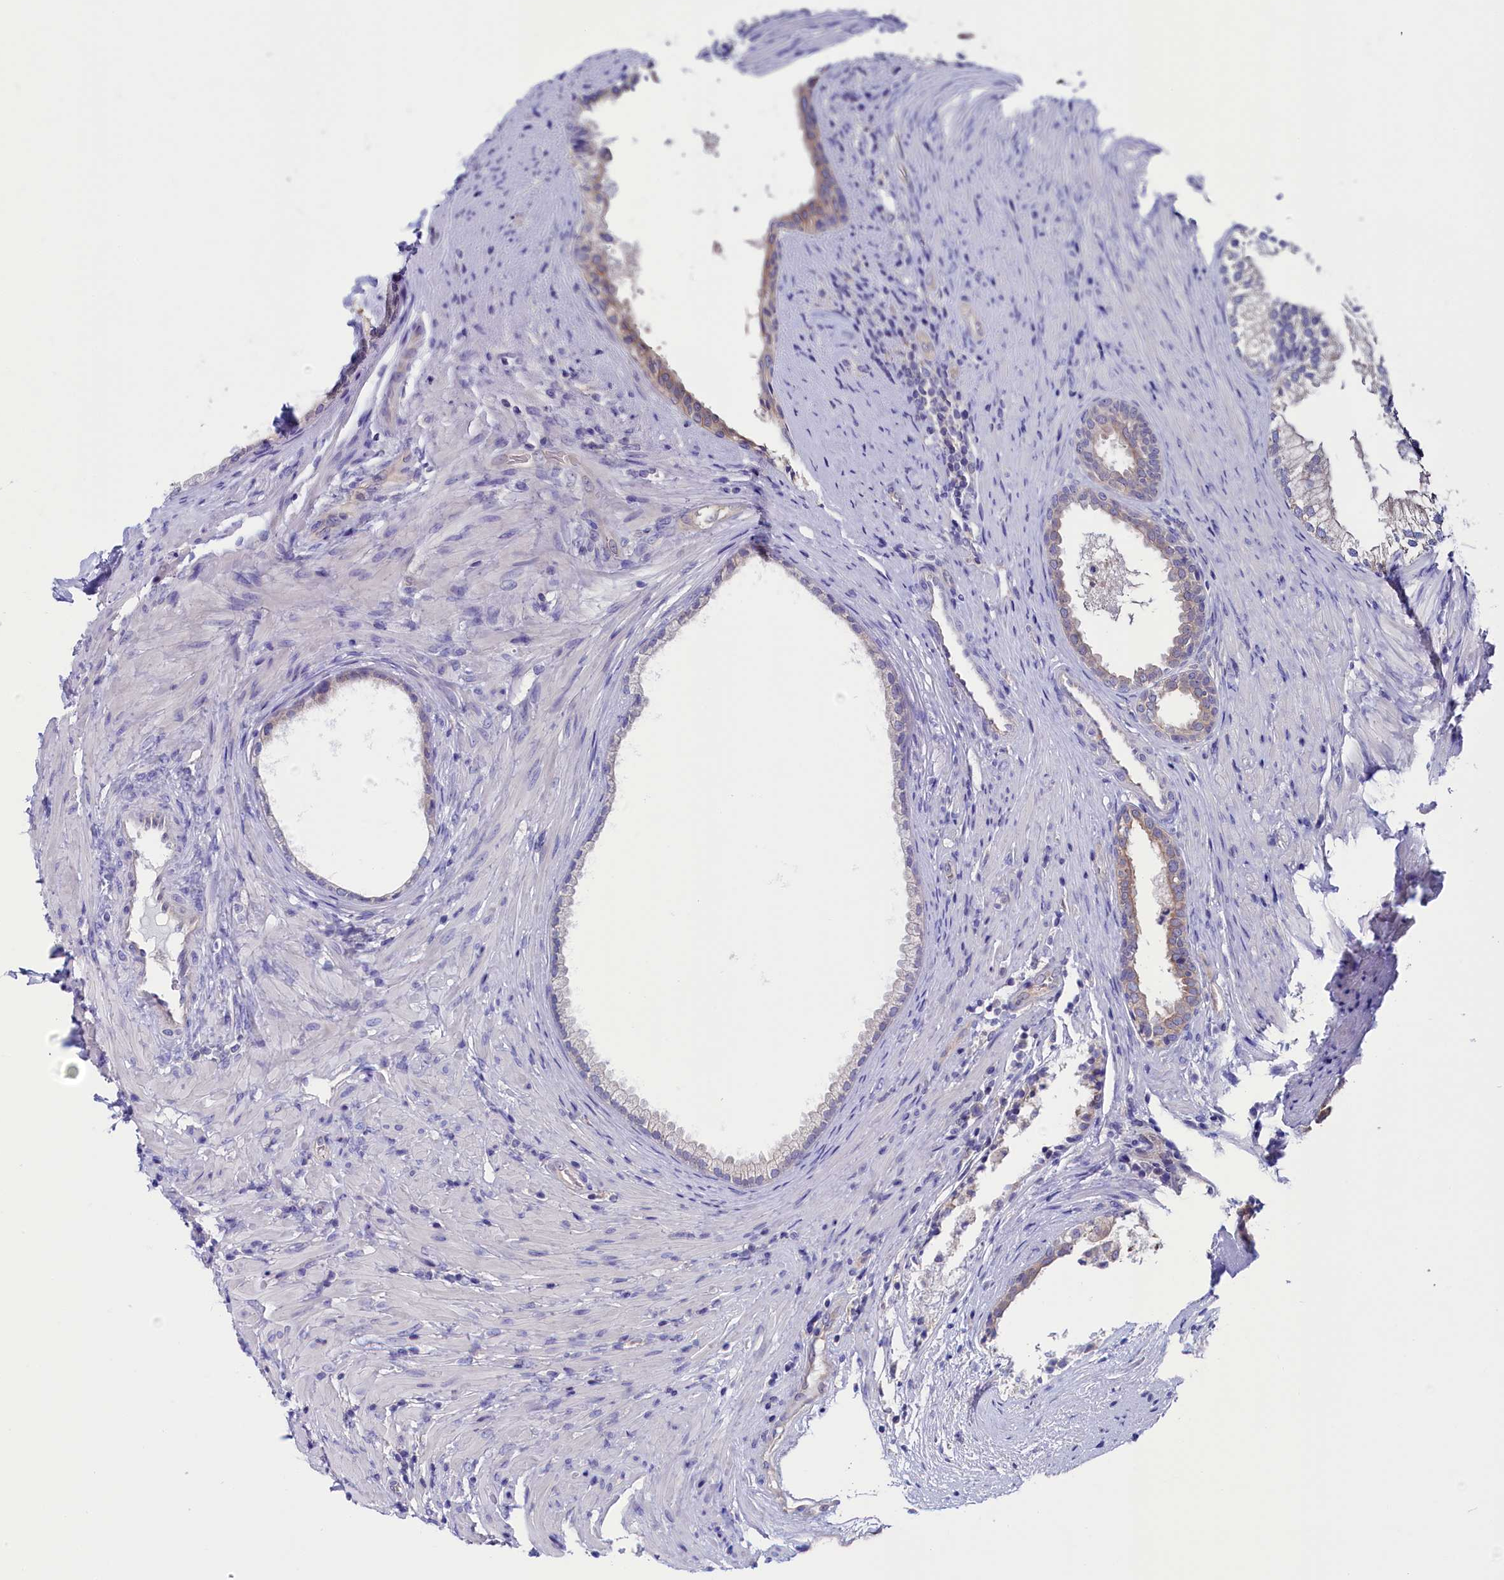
{"staining": {"intensity": "weak", "quantity": "25%-75%", "location": "cytoplasmic/membranous"}, "tissue": "prostate", "cell_type": "Glandular cells", "image_type": "normal", "snomed": [{"axis": "morphology", "description": "Normal tissue, NOS"}, {"axis": "topography", "description": "Prostate"}], "caption": "Prostate stained with immunohistochemistry (IHC) shows weak cytoplasmic/membranous positivity in approximately 25%-75% of glandular cells. The staining is performed using DAB brown chromogen to label protein expression. The nuclei are counter-stained blue using hematoxylin.", "gene": "CIAPIN1", "patient": {"sex": "male", "age": 76}}